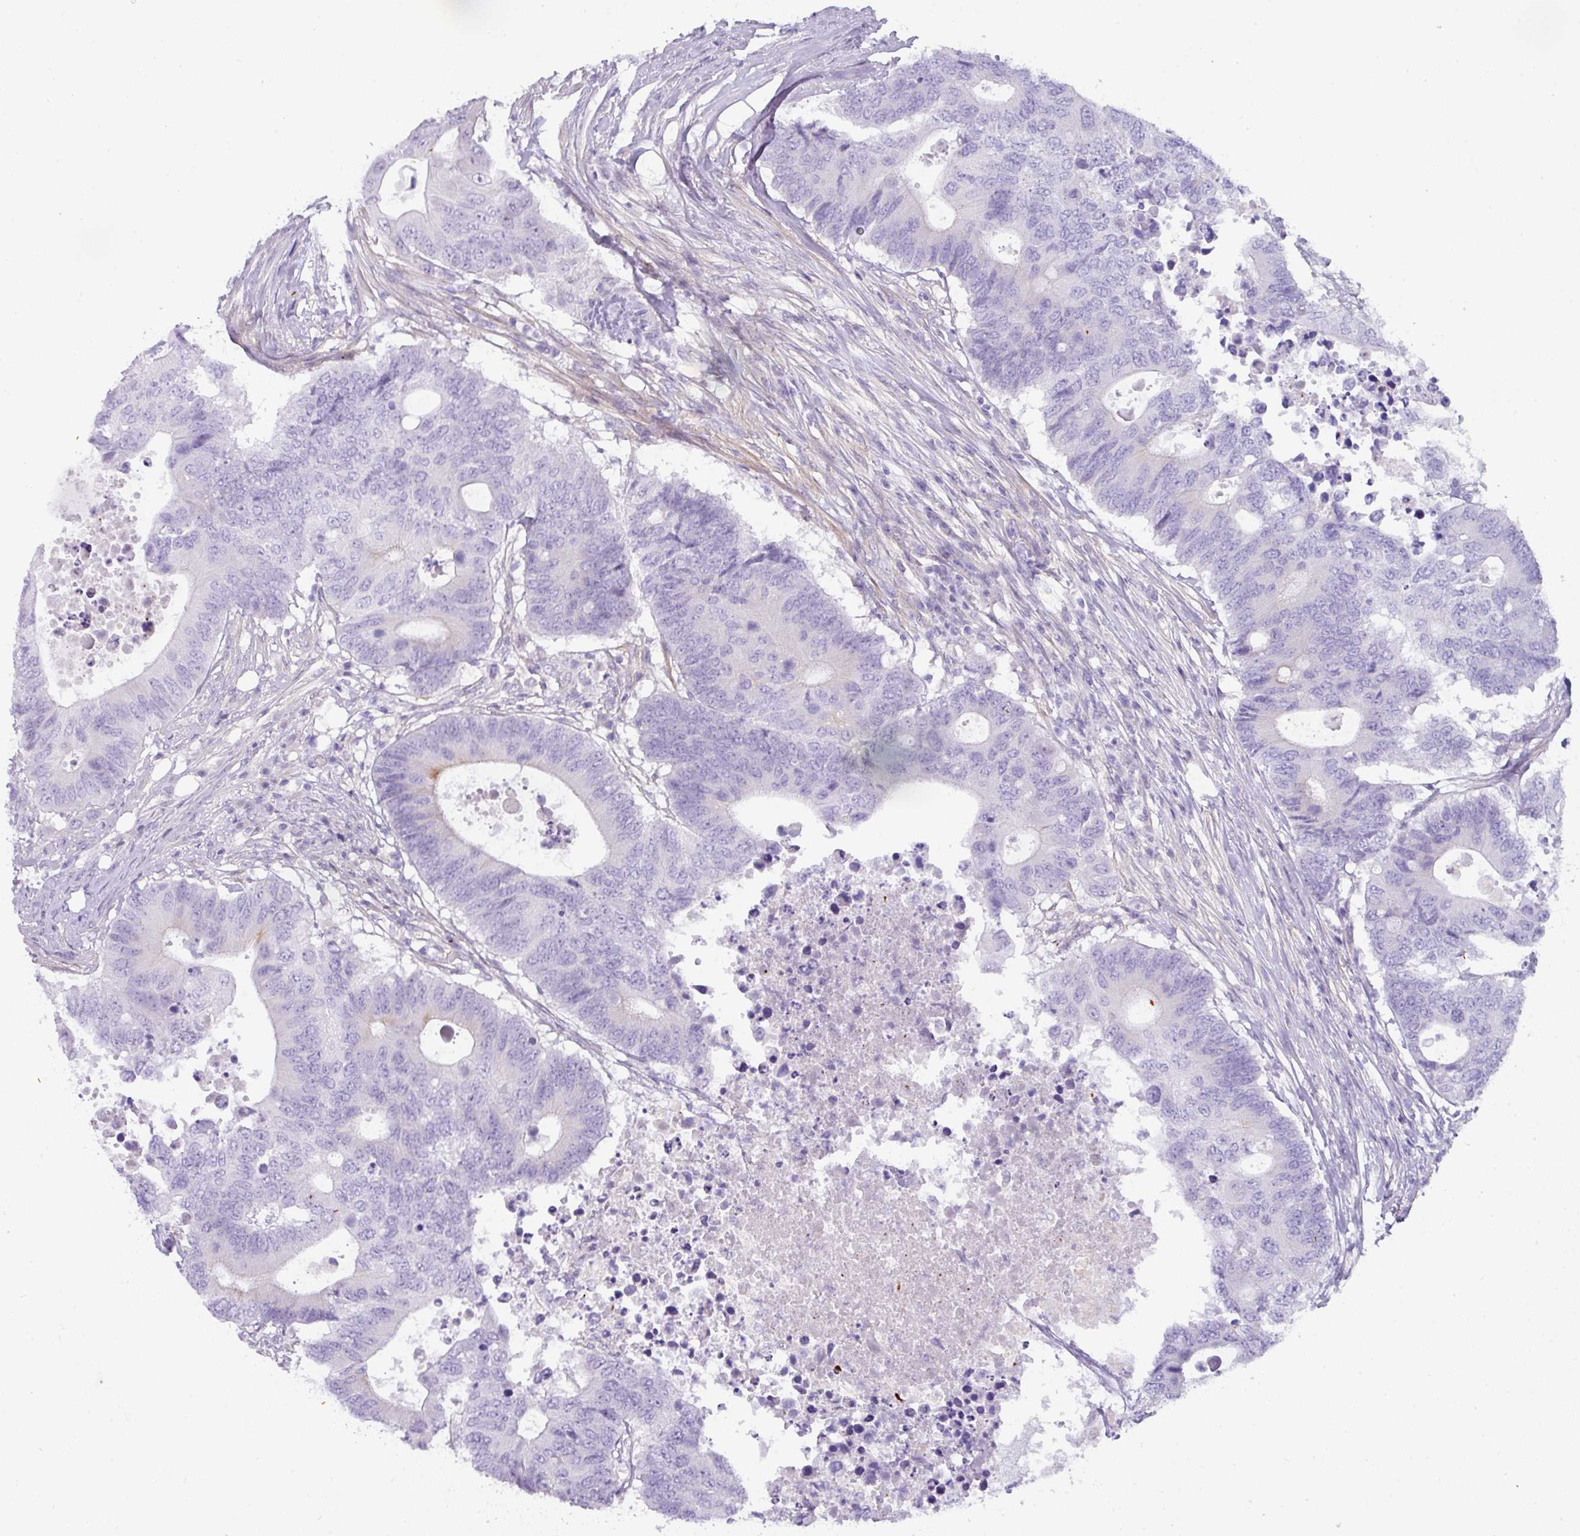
{"staining": {"intensity": "negative", "quantity": "none", "location": "none"}, "tissue": "colorectal cancer", "cell_type": "Tumor cells", "image_type": "cancer", "snomed": [{"axis": "morphology", "description": "Adenocarcinoma, NOS"}, {"axis": "topography", "description": "Colon"}], "caption": "This is a micrograph of immunohistochemistry staining of colorectal cancer, which shows no expression in tumor cells.", "gene": "OR52N1", "patient": {"sex": "male", "age": 71}}